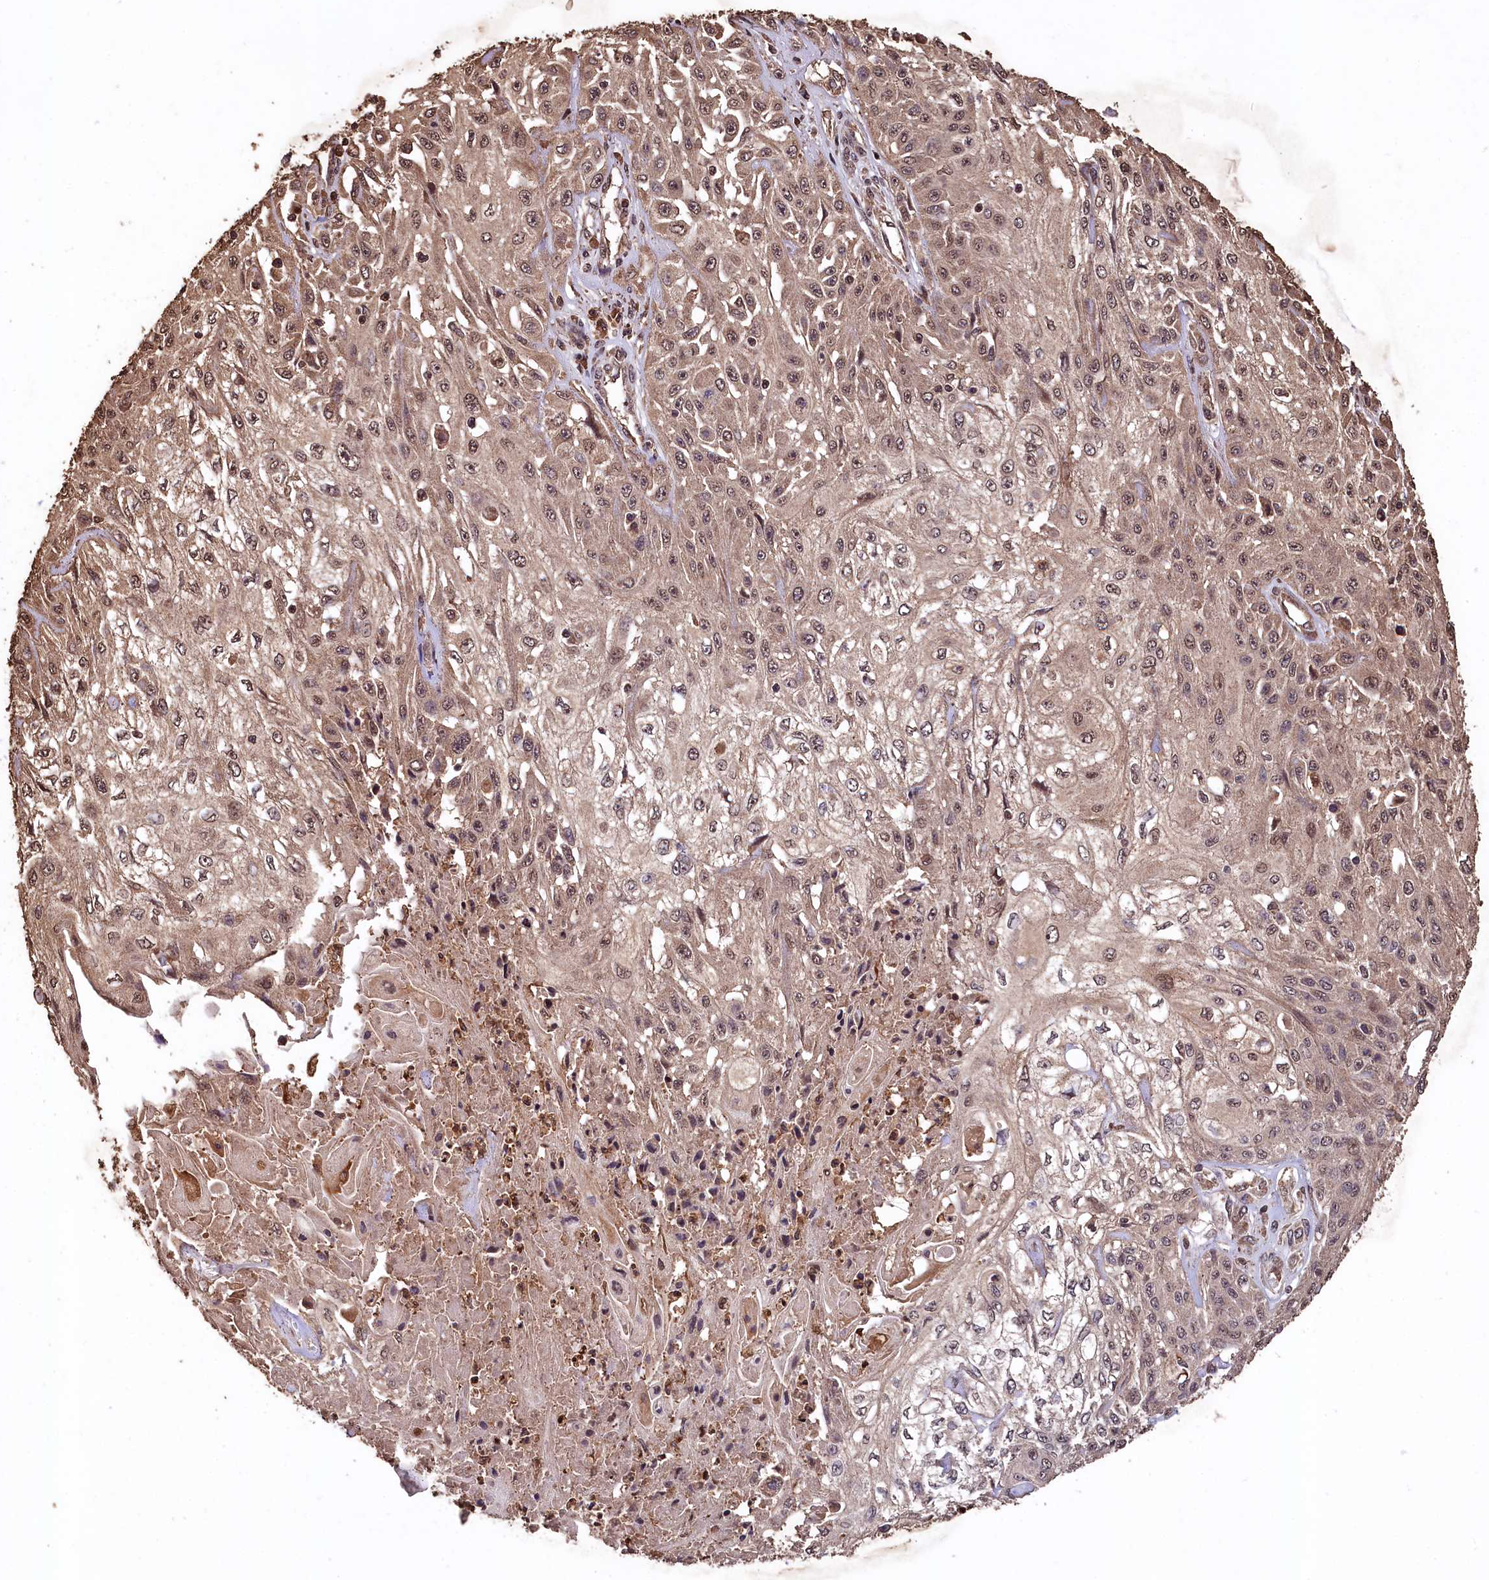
{"staining": {"intensity": "weak", "quantity": ">75%", "location": "cytoplasmic/membranous,nuclear"}, "tissue": "skin cancer", "cell_type": "Tumor cells", "image_type": "cancer", "snomed": [{"axis": "morphology", "description": "Squamous cell carcinoma, NOS"}, {"axis": "morphology", "description": "Squamous cell carcinoma, metastatic, NOS"}, {"axis": "topography", "description": "Skin"}, {"axis": "topography", "description": "Lymph node"}], "caption": "DAB immunohistochemical staining of skin squamous cell carcinoma displays weak cytoplasmic/membranous and nuclear protein staining in about >75% of tumor cells. The staining was performed using DAB (3,3'-diaminobenzidine) to visualize the protein expression in brown, while the nuclei were stained in blue with hematoxylin (Magnification: 20x).", "gene": "CEP57L1", "patient": {"sex": "male", "age": 75}}